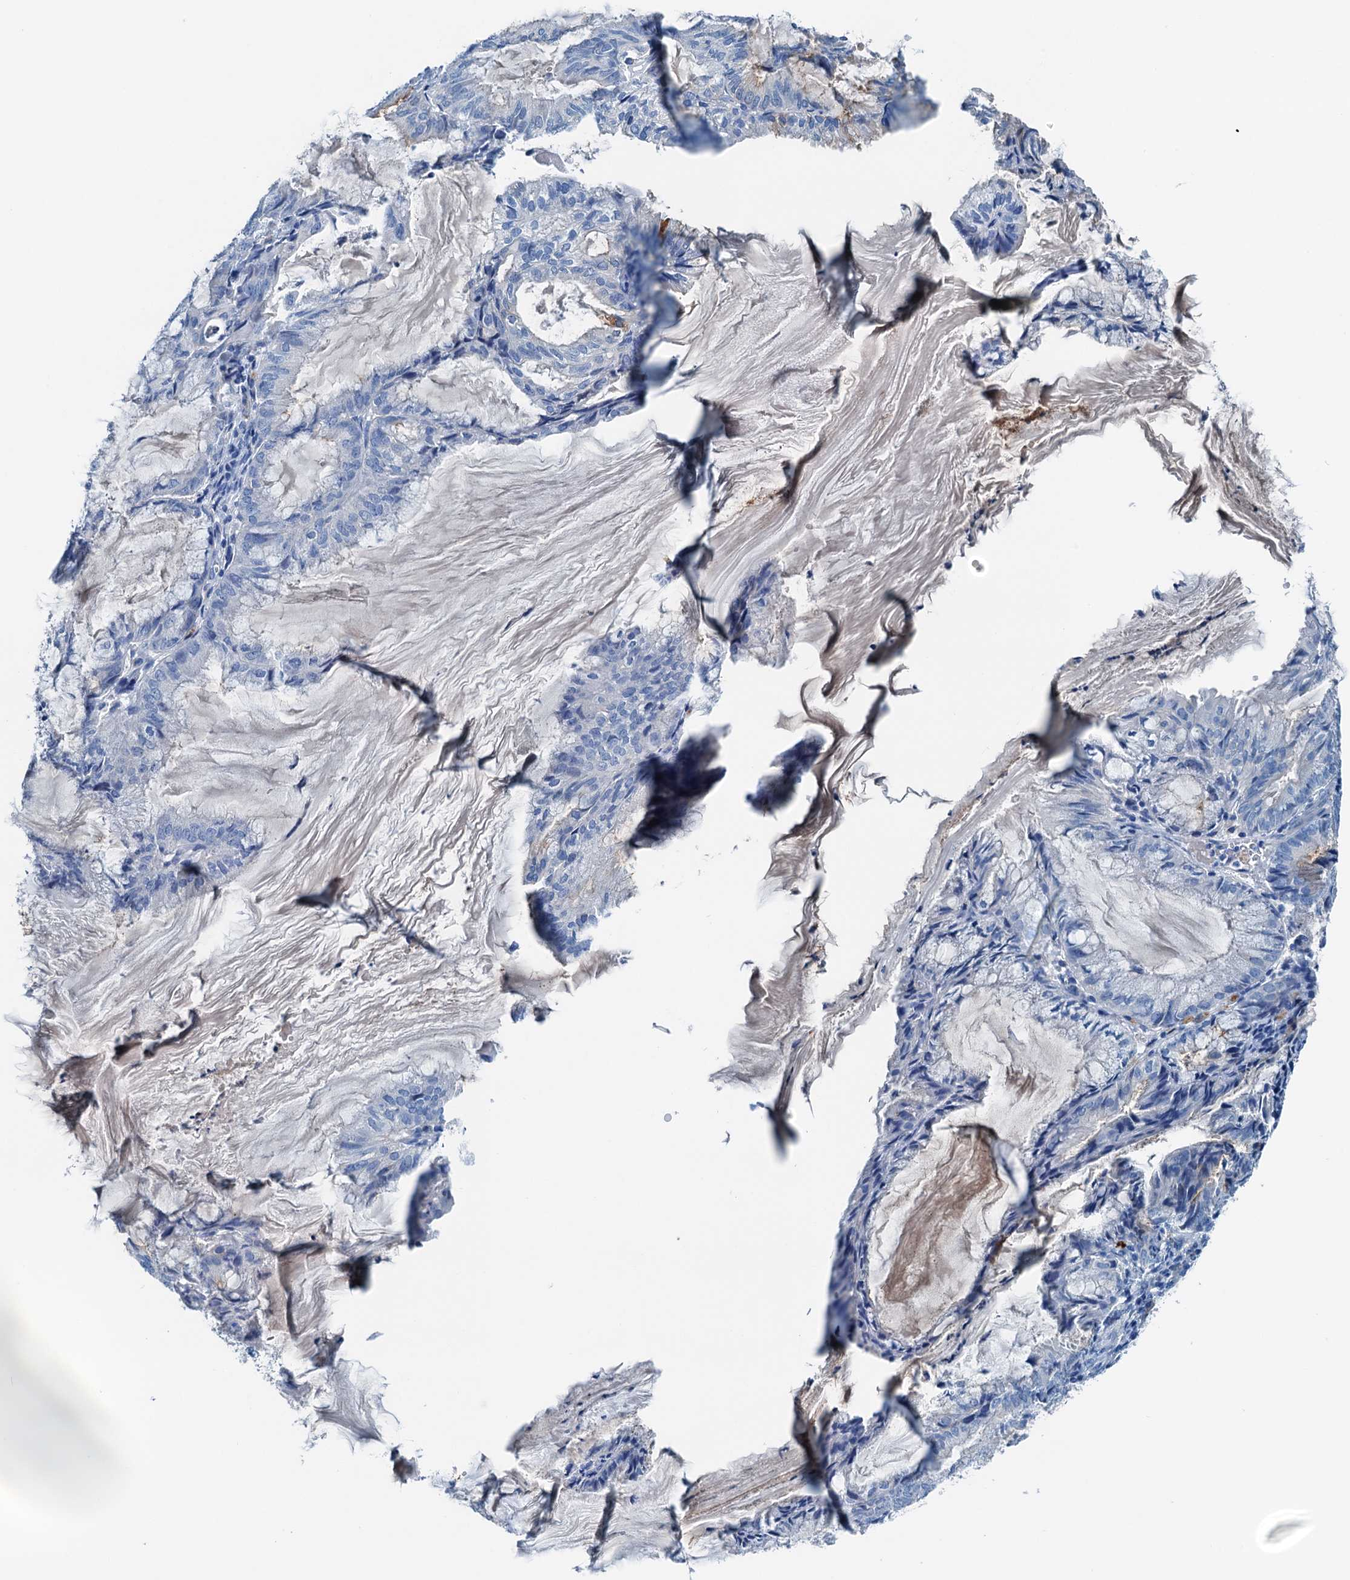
{"staining": {"intensity": "negative", "quantity": "none", "location": "none"}, "tissue": "endometrial cancer", "cell_type": "Tumor cells", "image_type": "cancer", "snomed": [{"axis": "morphology", "description": "Adenocarcinoma, NOS"}, {"axis": "topography", "description": "Endometrium"}], "caption": "Immunohistochemistry (IHC) of human endometrial cancer (adenocarcinoma) exhibits no positivity in tumor cells.", "gene": "C1QTNF4", "patient": {"sex": "female", "age": 86}}